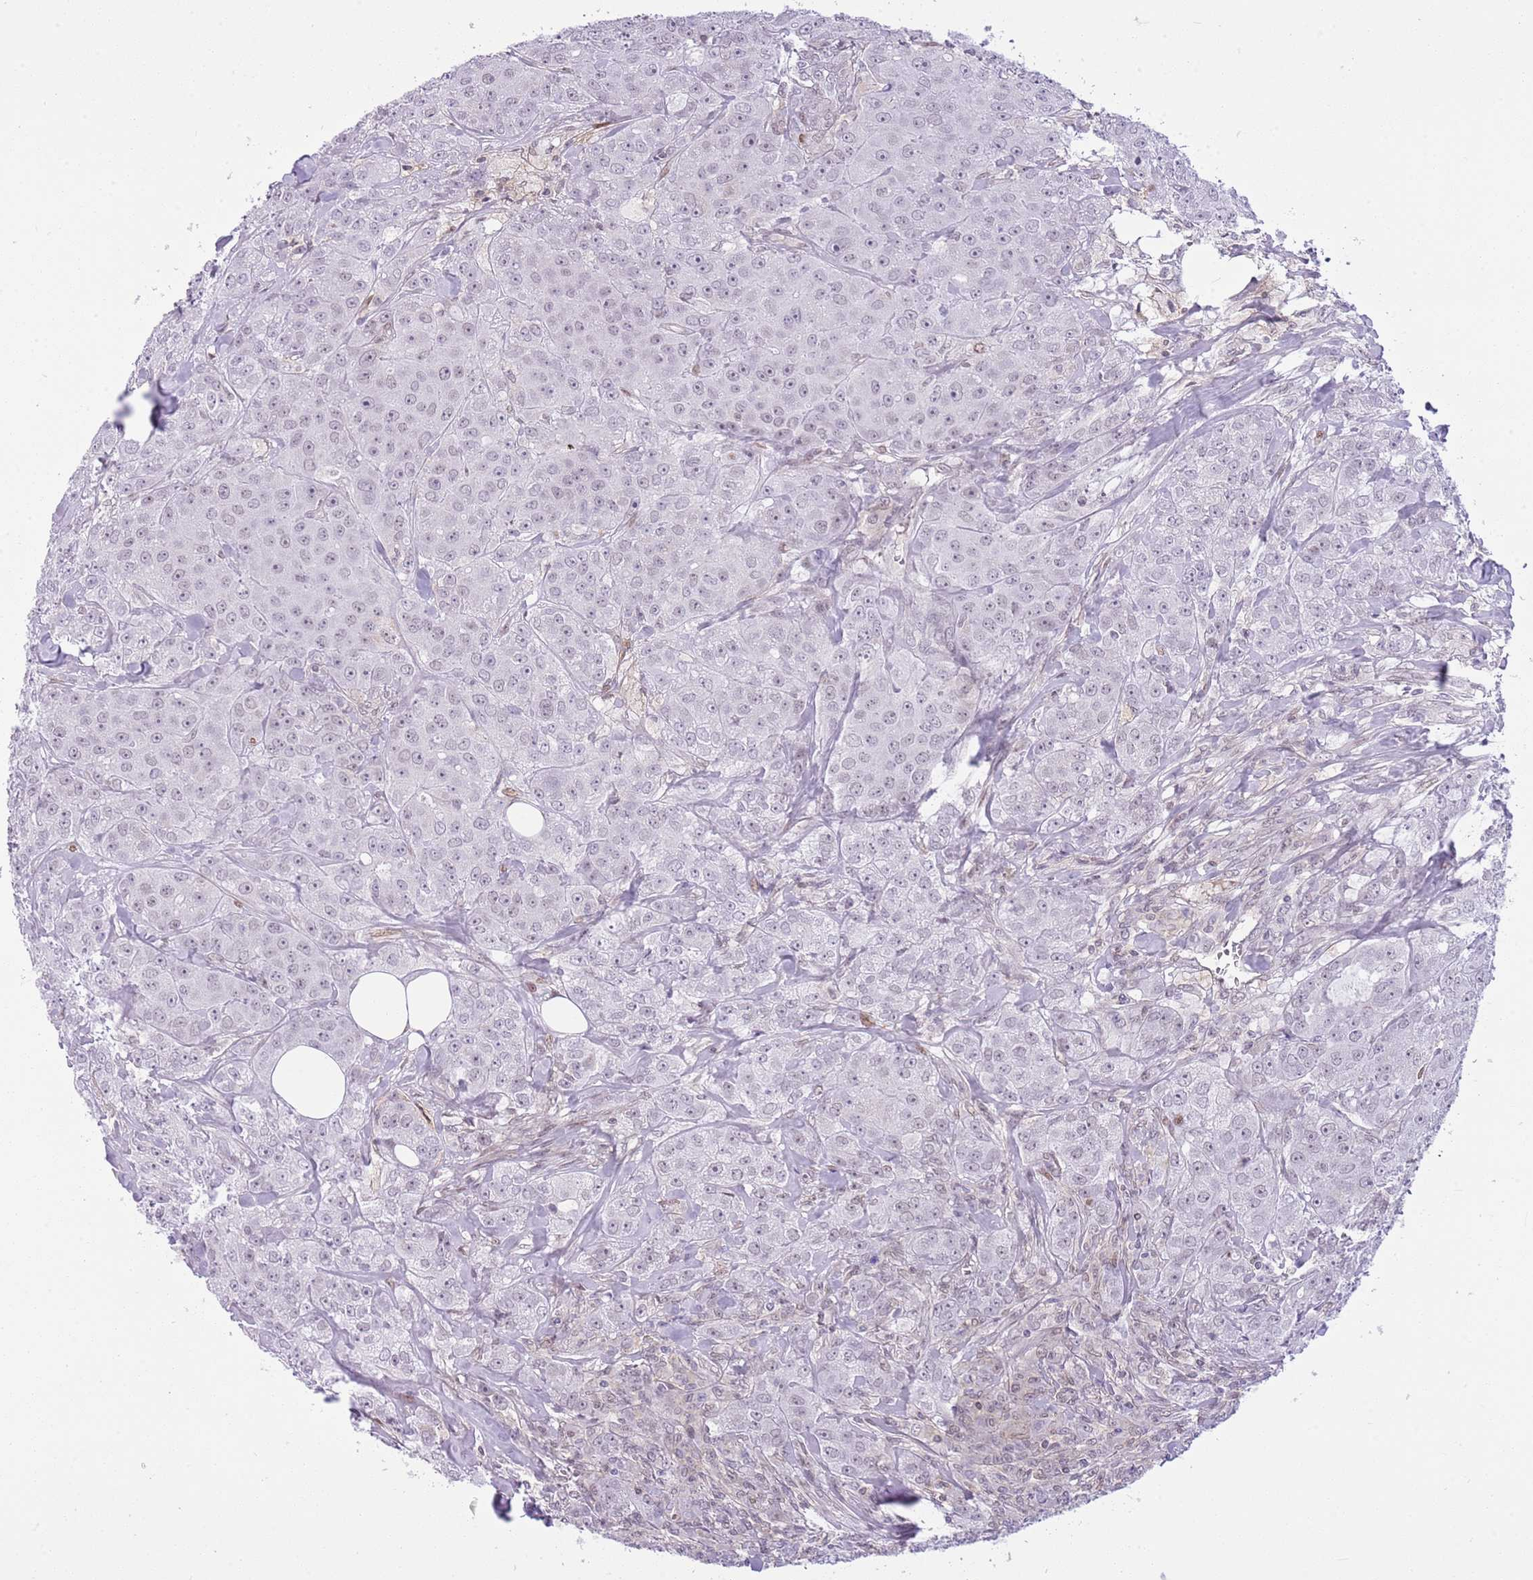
{"staining": {"intensity": "negative", "quantity": "none", "location": "none"}, "tissue": "breast cancer", "cell_type": "Tumor cells", "image_type": "cancer", "snomed": [{"axis": "morphology", "description": "Duct carcinoma"}, {"axis": "topography", "description": "Breast"}], "caption": "Immunohistochemistry photomicrograph of neoplastic tissue: breast invasive ductal carcinoma stained with DAB reveals no significant protein expression in tumor cells.", "gene": "DHX32", "patient": {"sex": "female", "age": 43}}